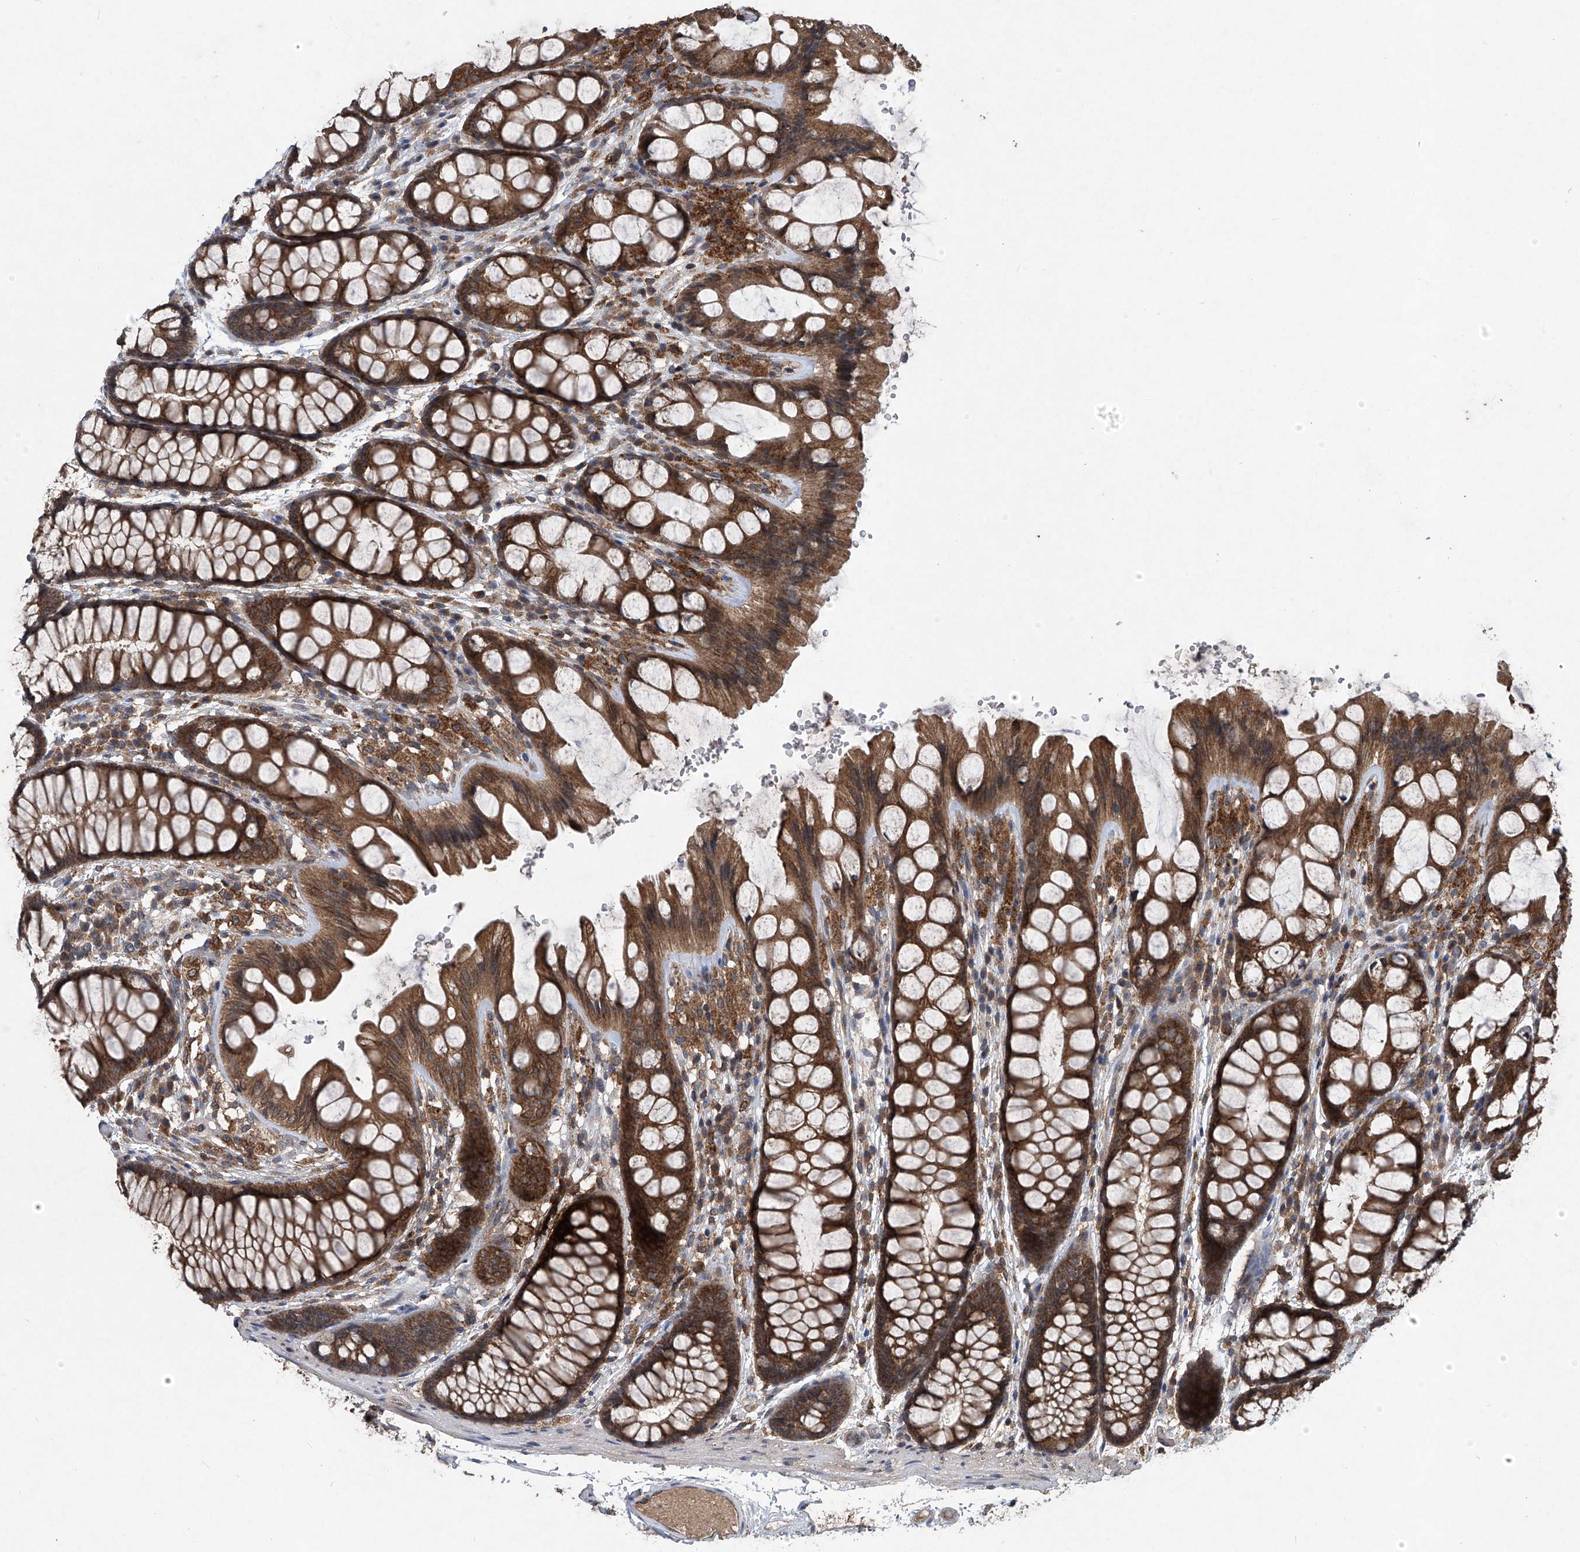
{"staining": {"intensity": "weak", "quantity": ">75%", "location": "cytoplasmic/membranous"}, "tissue": "colon", "cell_type": "Endothelial cells", "image_type": "normal", "snomed": [{"axis": "morphology", "description": "Normal tissue, NOS"}, {"axis": "topography", "description": "Colon"}], "caption": "Immunohistochemistry (IHC) (DAB (3,3'-diaminobenzidine)) staining of normal colon reveals weak cytoplasmic/membranous protein staining in approximately >75% of endothelial cells. Using DAB (3,3'-diaminobenzidine) (brown) and hematoxylin (blue) stains, captured at high magnification using brightfield microscopy.", "gene": "SUMF2", "patient": {"sex": "male", "age": 47}}